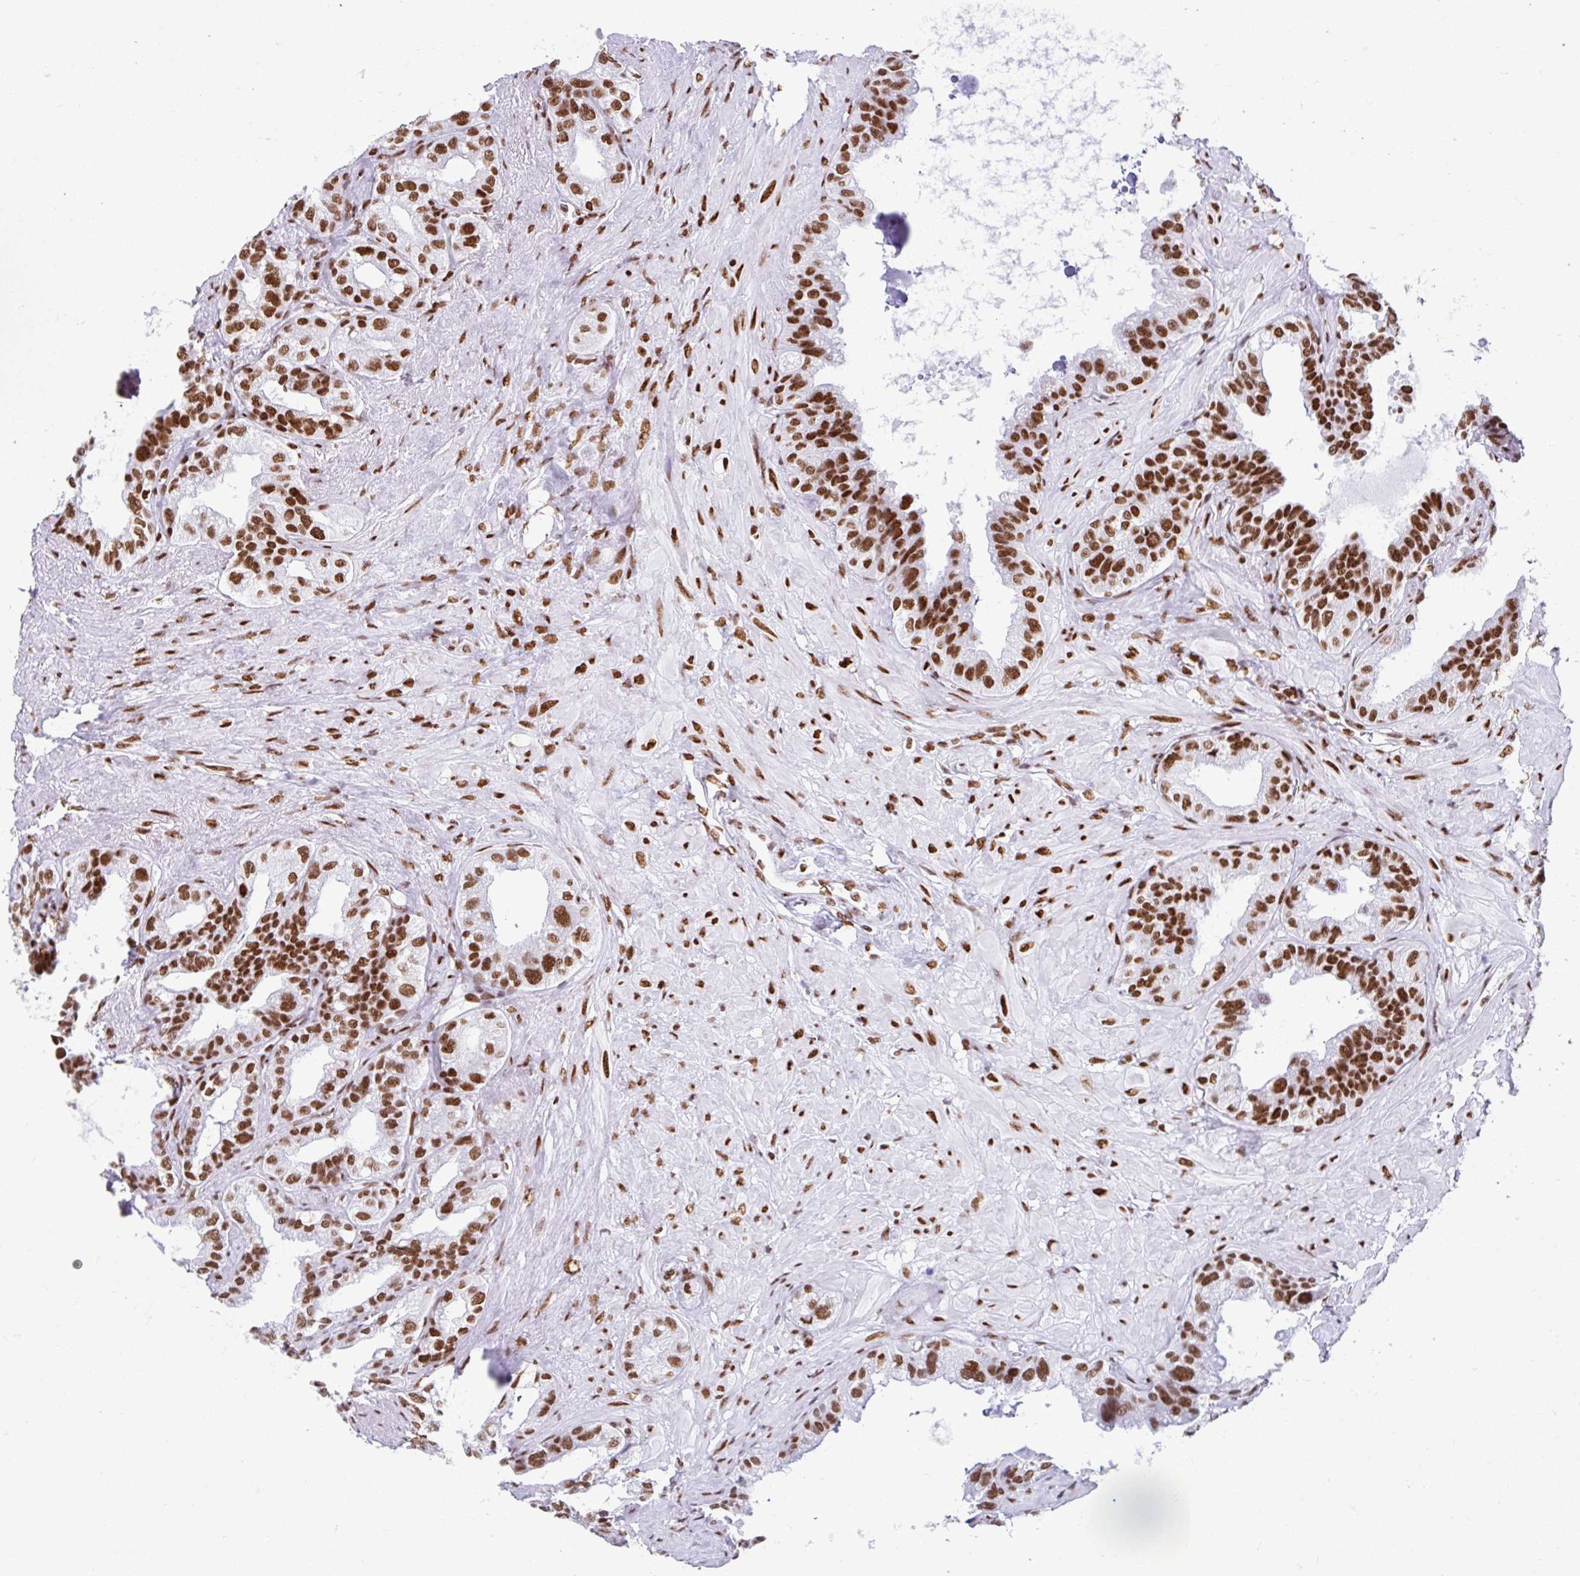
{"staining": {"intensity": "strong", "quantity": ">75%", "location": "nuclear"}, "tissue": "seminal vesicle", "cell_type": "Glandular cells", "image_type": "normal", "snomed": [{"axis": "morphology", "description": "Normal tissue, NOS"}, {"axis": "topography", "description": "Seminal veicle"}, {"axis": "topography", "description": "Peripheral nerve tissue"}], "caption": "Brown immunohistochemical staining in benign seminal vesicle displays strong nuclear positivity in about >75% of glandular cells.", "gene": "KHDRBS1", "patient": {"sex": "male", "age": 76}}